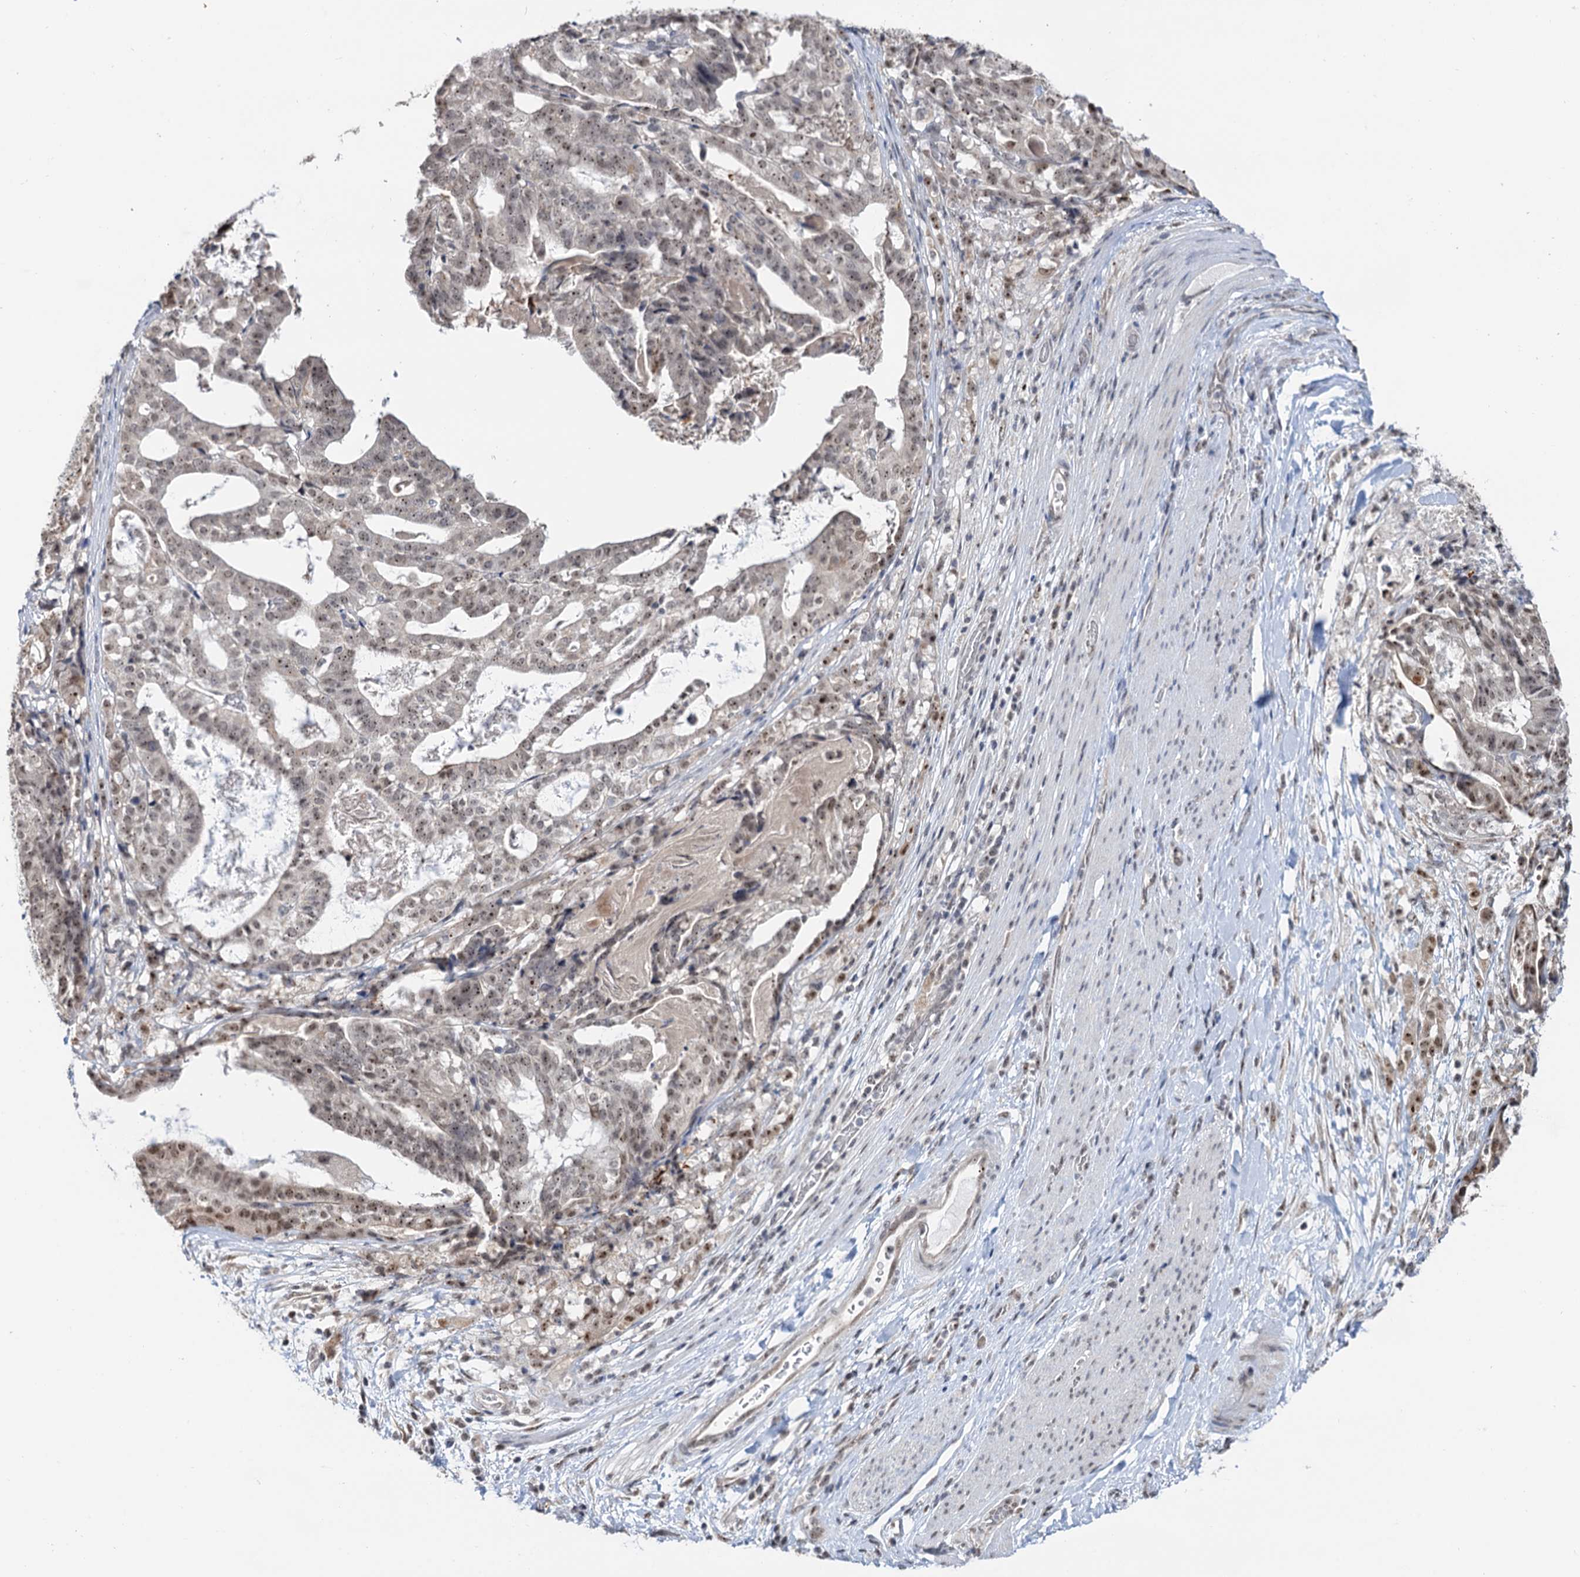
{"staining": {"intensity": "weak", "quantity": ">75%", "location": "nuclear"}, "tissue": "stomach cancer", "cell_type": "Tumor cells", "image_type": "cancer", "snomed": [{"axis": "morphology", "description": "Adenocarcinoma, NOS"}, {"axis": "topography", "description": "Stomach"}], "caption": "Immunohistochemical staining of human stomach adenocarcinoma shows low levels of weak nuclear protein staining in about >75% of tumor cells. (IHC, brightfield microscopy, high magnification).", "gene": "NAT10", "patient": {"sex": "male", "age": 48}}